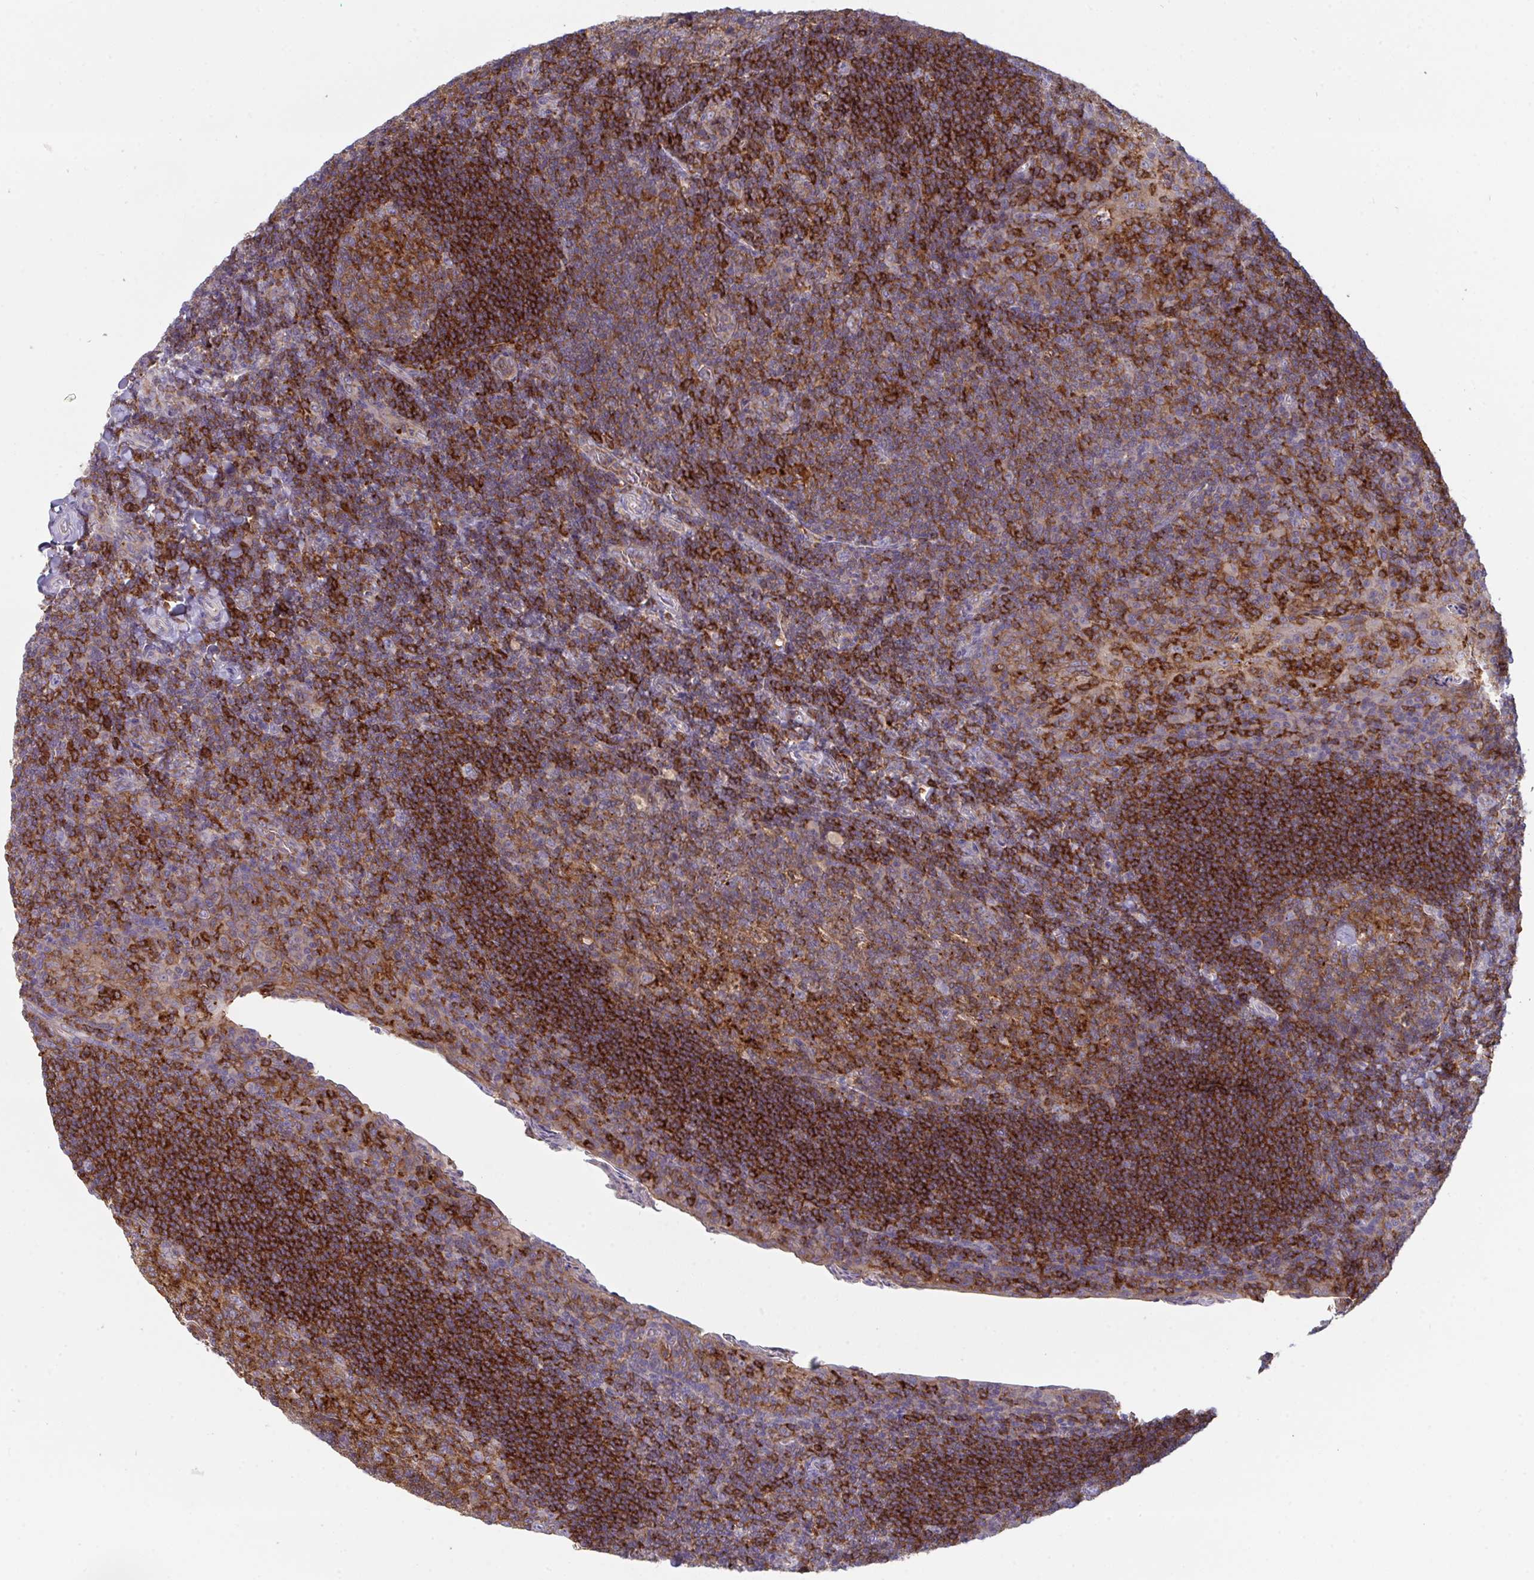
{"staining": {"intensity": "strong", "quantity": ">75%", "location": "cytoplasmic/membranous"}, "tissue": "tonsil", "cell_type": "Germinal center cells", "image_type": "normal", "snomed": [{"axis": "morphology", "description": "Normal tissue, NOS"}, {"axis": "topography", "description": "Tonsil"}], "caption": "Strong cytoplasmic/membranous staining is seen in approximately >75% of germinal center cells in benign tonsil.", "gene": "DISP2", "patient": {"sex": "male", "age": 17}}